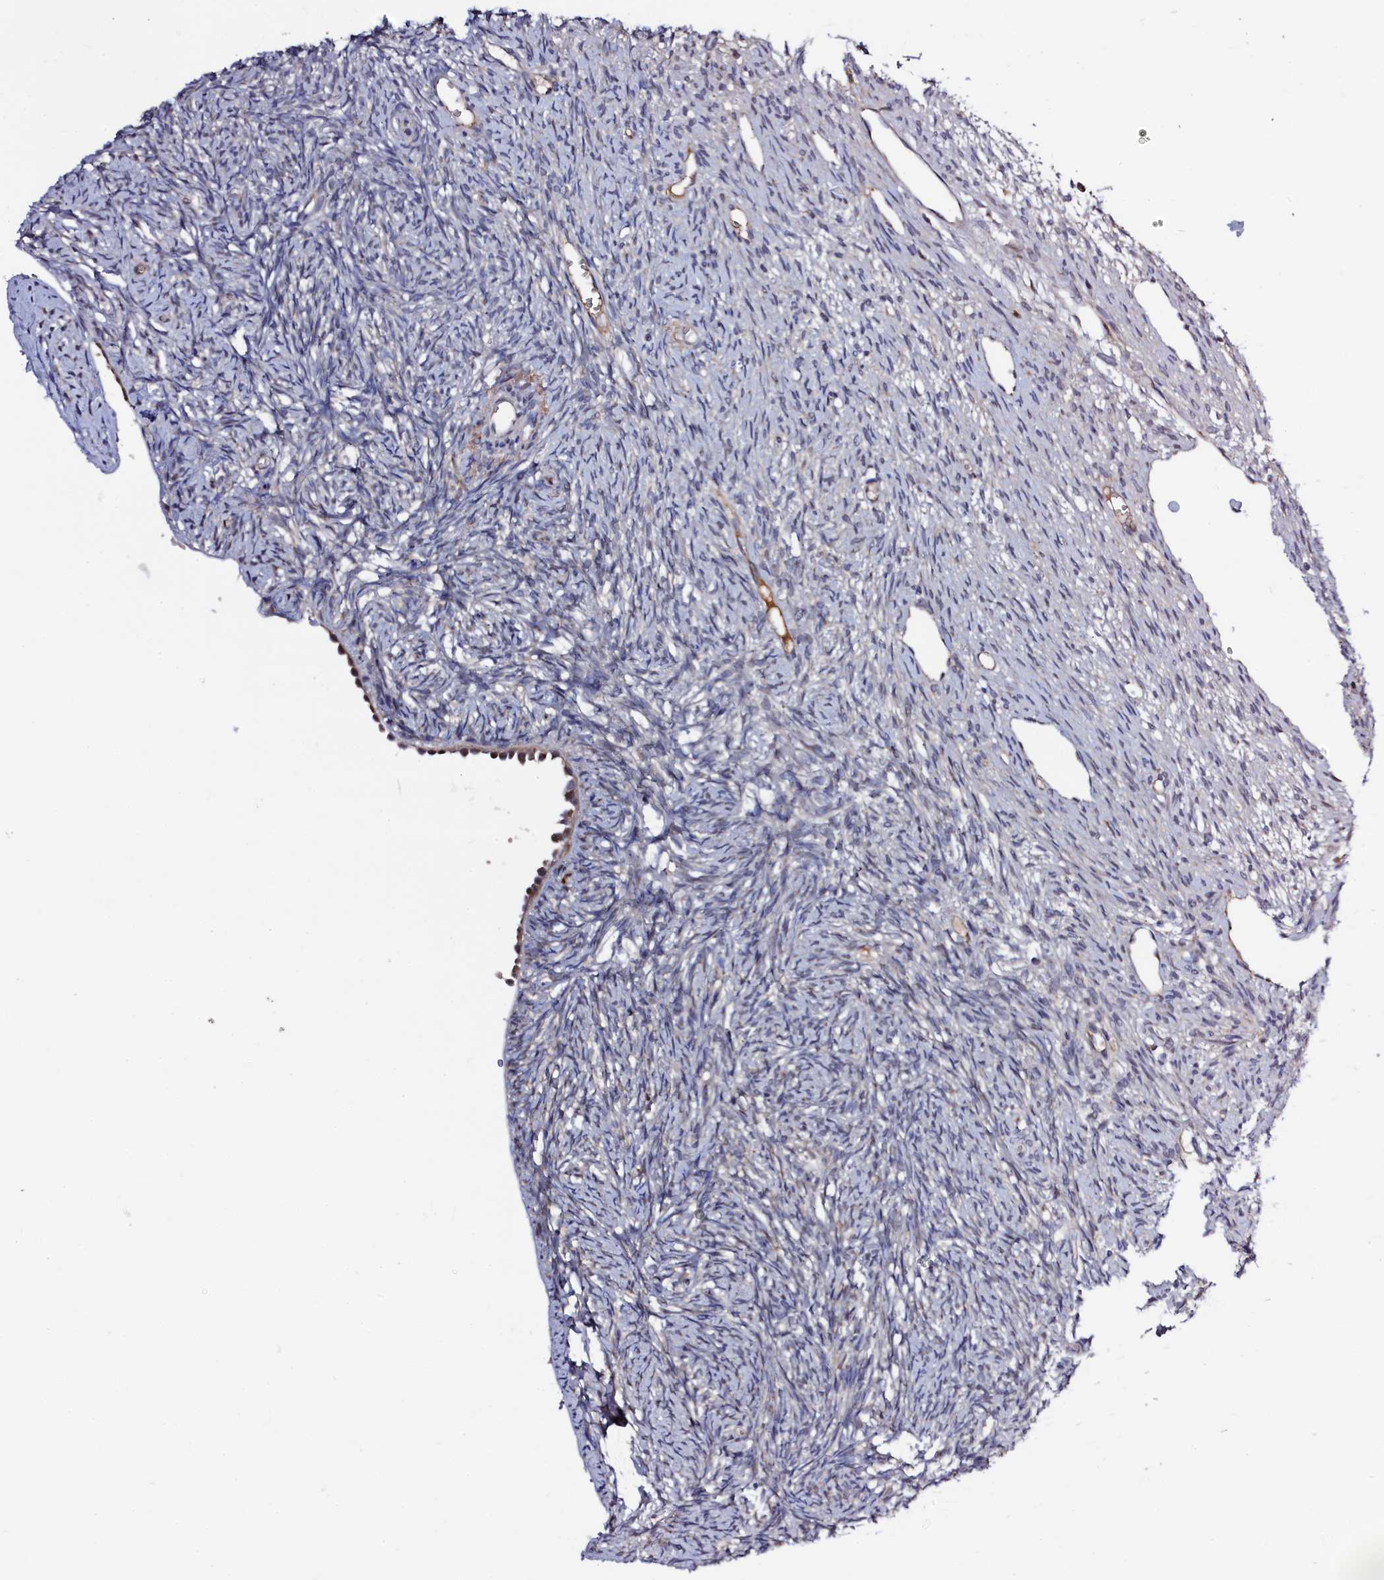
{"staining": {"intensity": "negative", "quantity": "none", "location": "none"}, "tissue": "ovary", "cell_type": "Ovarian stroma cells", "image_type": "normal", "snomed": [{"axis": "morphology", "description": "Normal tissue, NOS"}, {"axis": "topography", "description": "Ovary"}], "caption": "An immunohistochemistry histopathology image of benign ovary is shown. There is no staining in ovarian stroma cells of ovary.", "gene": "SEC24C", "patient": {"sex": "female", "age": 51}}